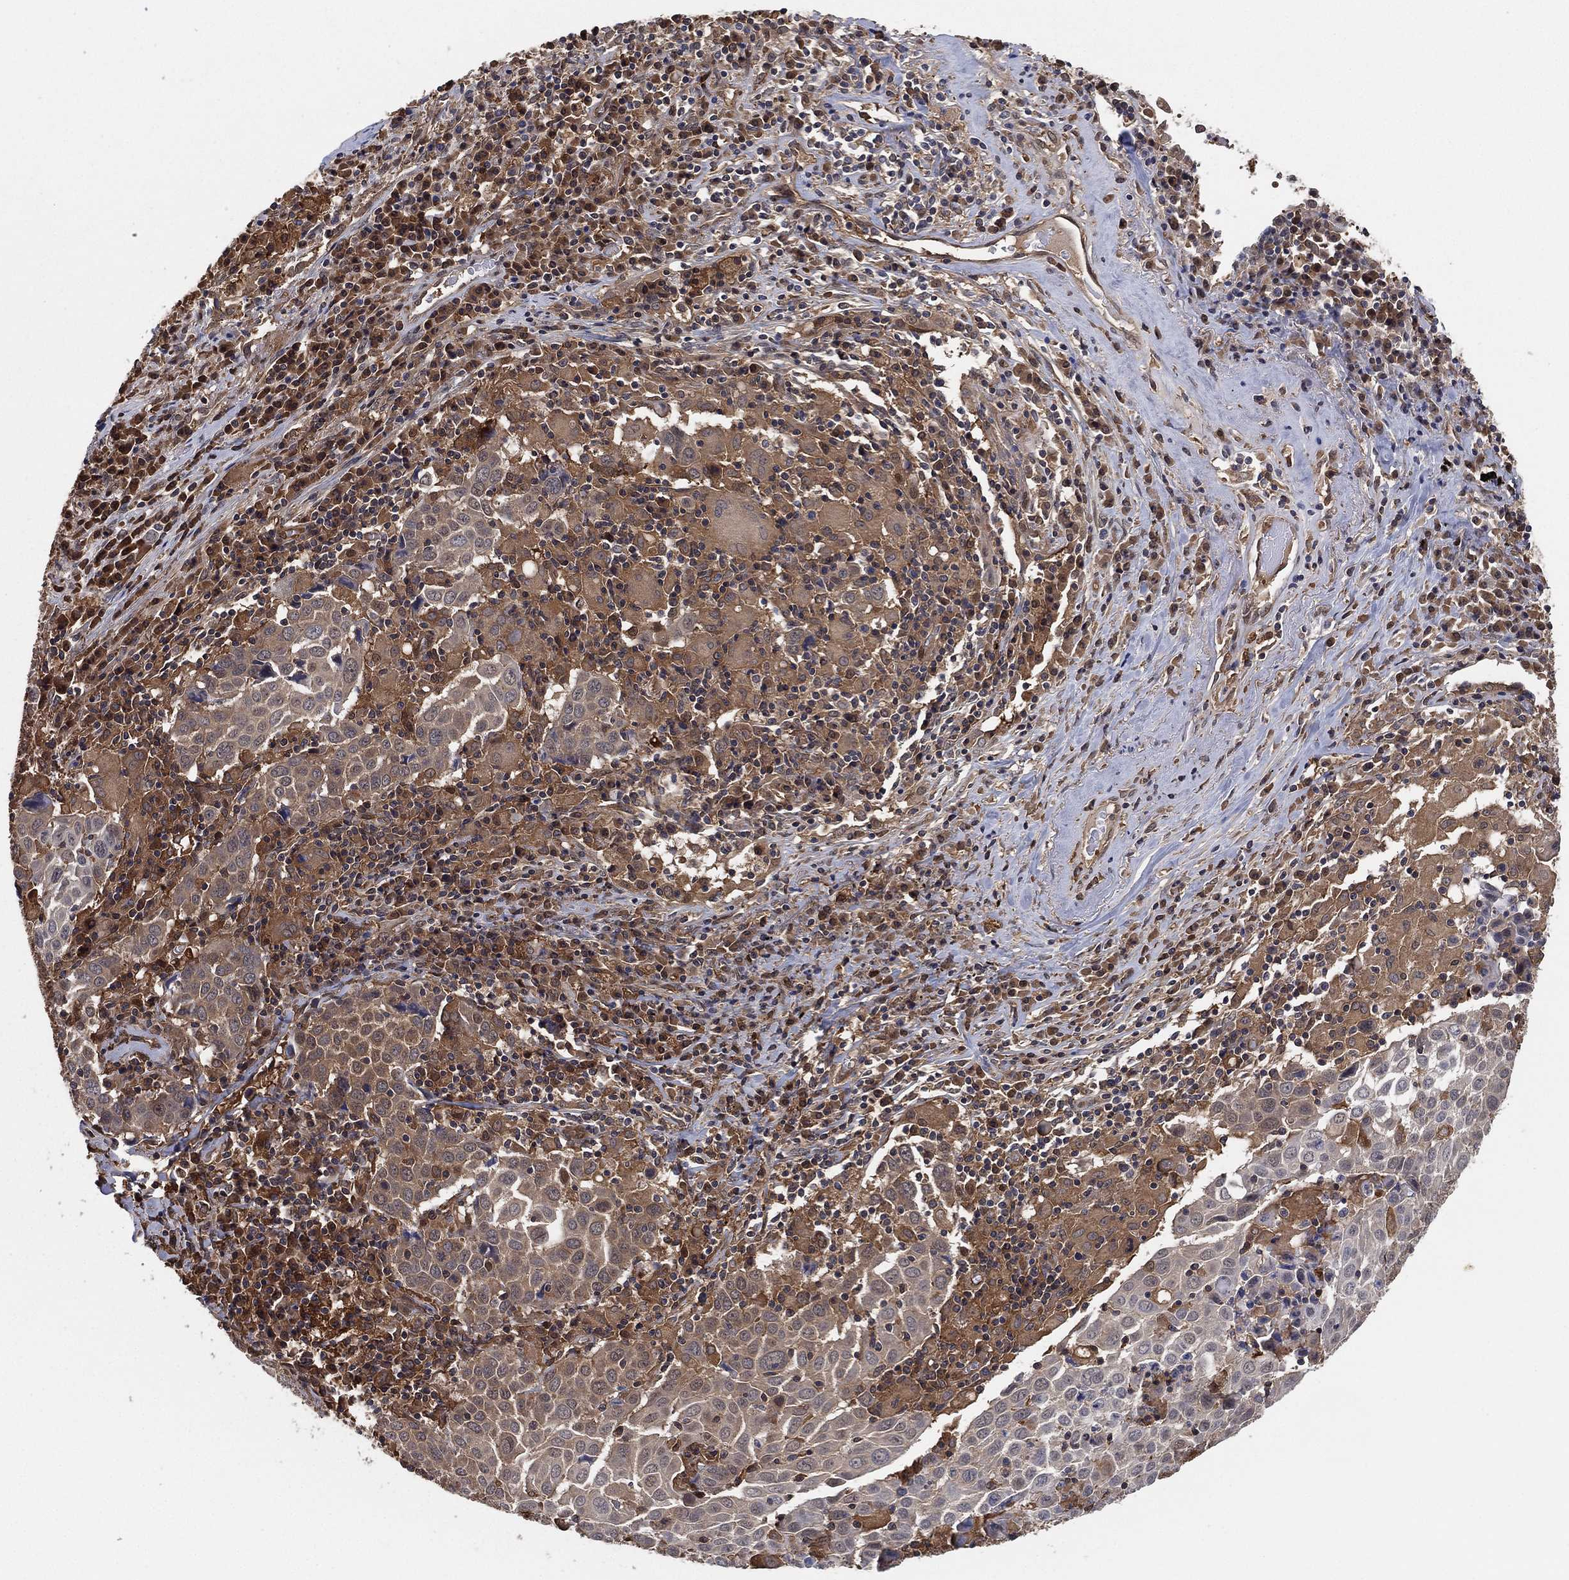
{"staining": {"intensity": "moderate", "quantity": "25%-75%", "location": "cytoplasmic/membranous"}, "tissue": "lung cancer", "cell_type": "Tumor cells", "image_type": "cancer", "snomed": [{"axis": "morphology", "description": "Squamous cell carcinoma, NOS"}, {"axis": "topography", "description": "Lung"}], "caption": "This is a photomicrograph of immunohistochemistry (IHC) staining of lung squamous cell carcinoma, which shows moderate staining in the cytoplasmic/membranous of tumor cells.", "gene": "PSMG4", "patient": {"sex": "male", "age": 57}}